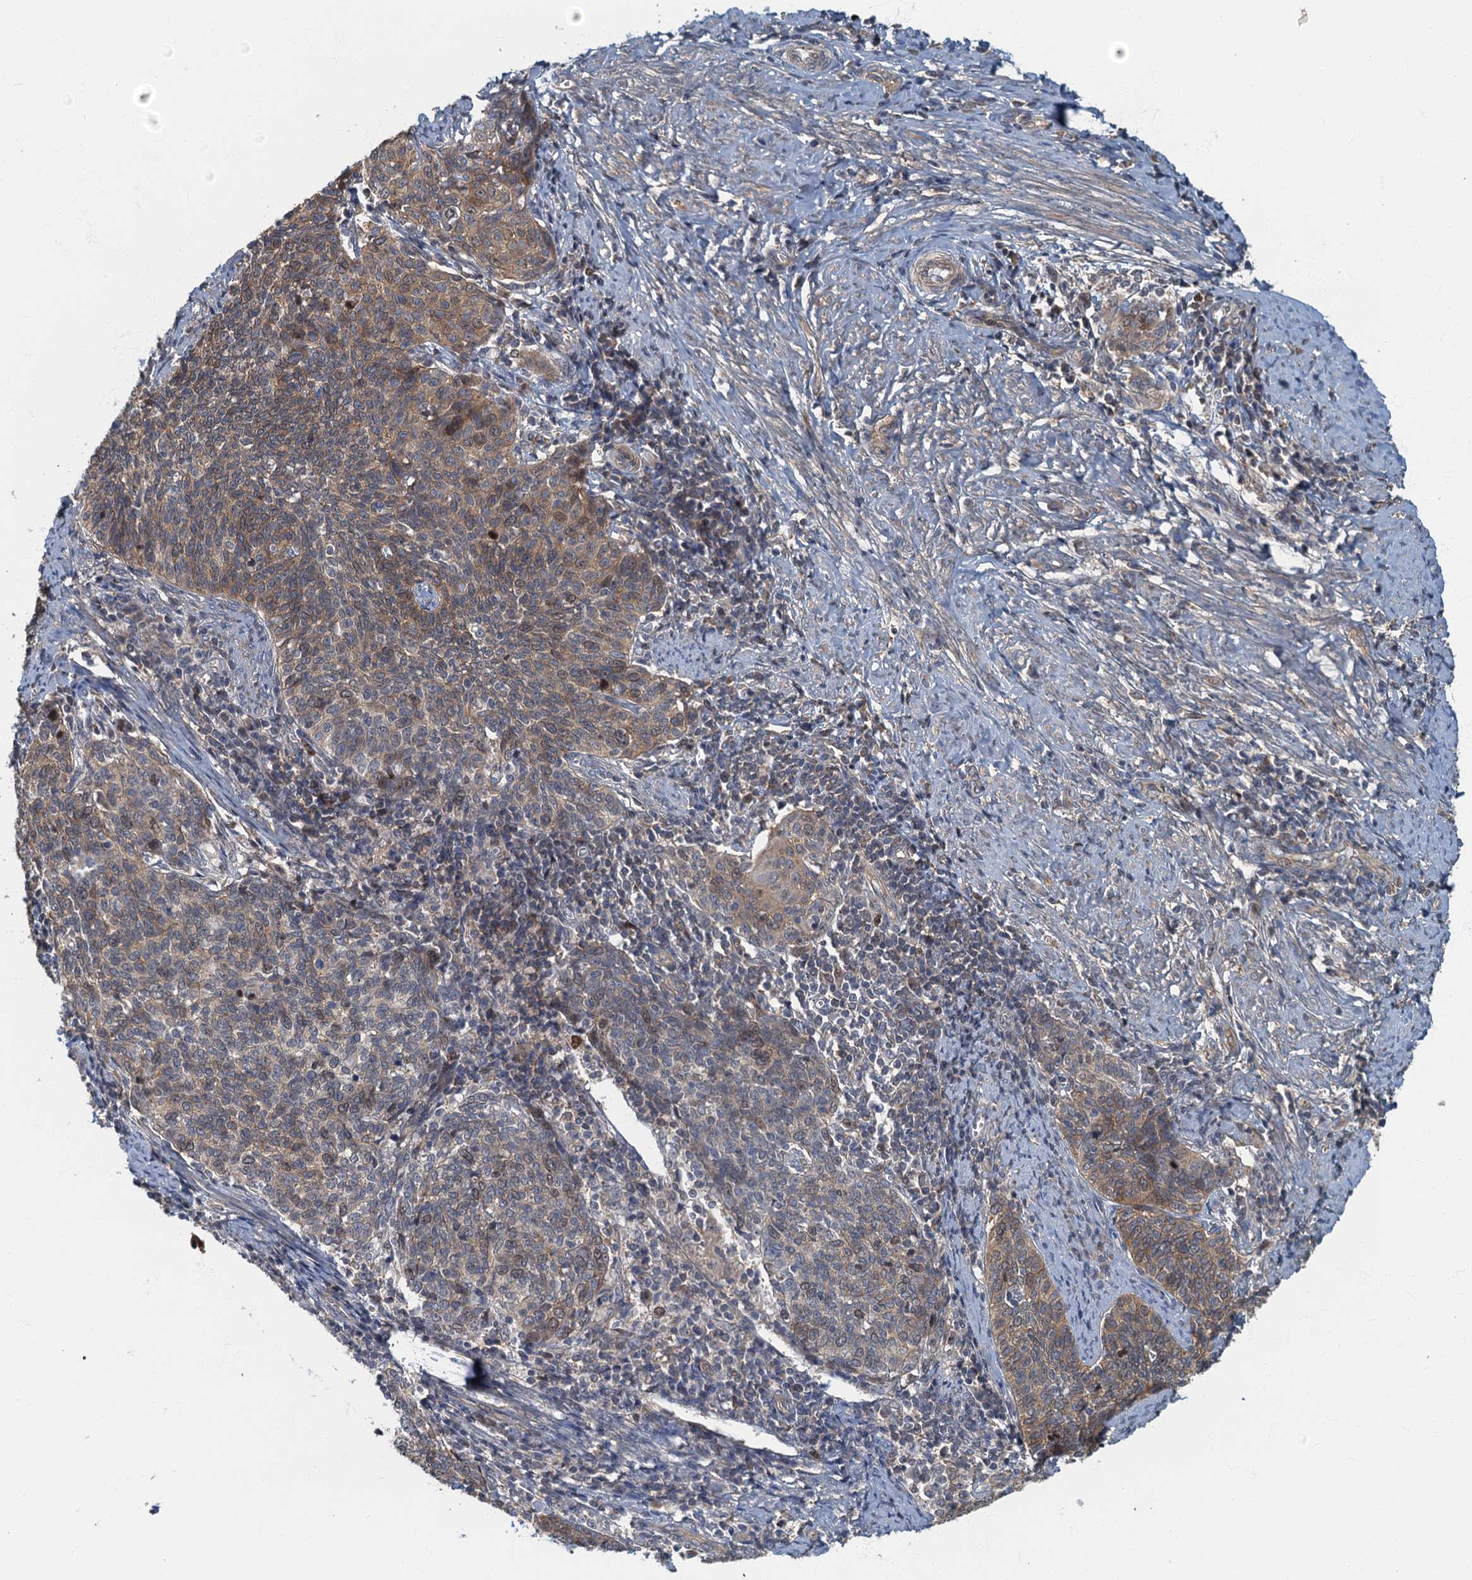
{"staining": {"intensity": "moderate", "quantity": "25%-75%", "location": "cytoplasmic/membranous"}, "tissue": "cervical cancer", "cell_type": "Tumor cells", "image_type": "cancer", "snomed": [{"axis": "morphology", "description": "Squamous cell carcinoma, NOS"}, {"axis": "topography", "description": "Cervix"}], "caption": "Brown immunohistochemical staining in cervical cancer (squamous cell carcinoma) shows moderate cytoplasmic/membranous staining in approximately 25%-75% of tumor cells. (DAB IHC with brightfield microscopy, high magnification).", "gene": "CKAP2L", "patient": {"sex": "female", "age": 39}}